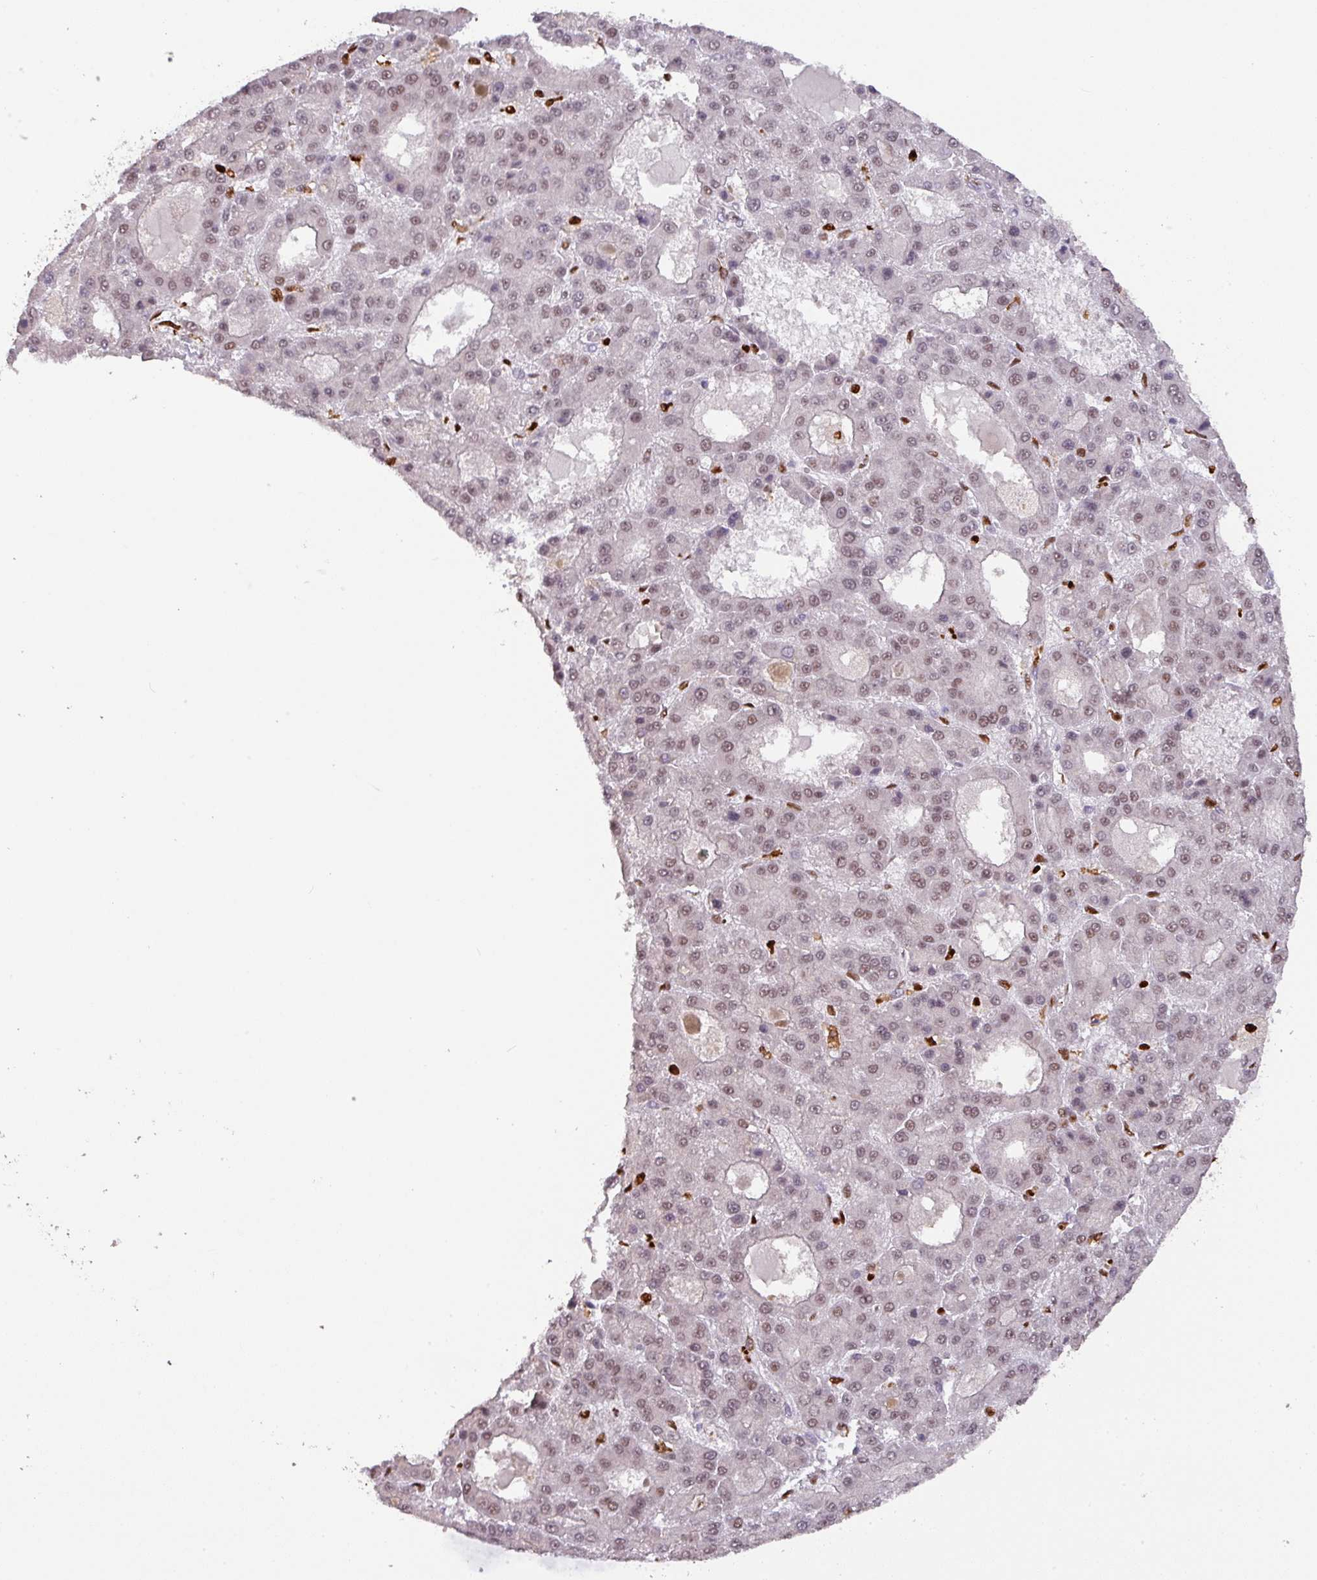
{"staining": {"intensity": "moderate", "quantity": ">75%", "location": "nuclear"}, "tissue": "liver cancer", "cell_type": "Tumor cells", "image_type": "cancer", "snomed": [{"axis": "morphology", "description": "Carcinoma, Hepatocellular, NOS"}, {"axis": "topography", "description": "Liver"}], "caption": "Moderate nuclear protein positivity is seen in approximately >75% of tumor cells in liver cancer (hepatocellular carcinoma). The staining was performed using DAB to visualize the protein expression in brown, while the nuclei were stained in blue with hematoxylin (Magnification: 20x).", "gene": "SAMHD1", "patient": {"sex": "male", "age": 70}}